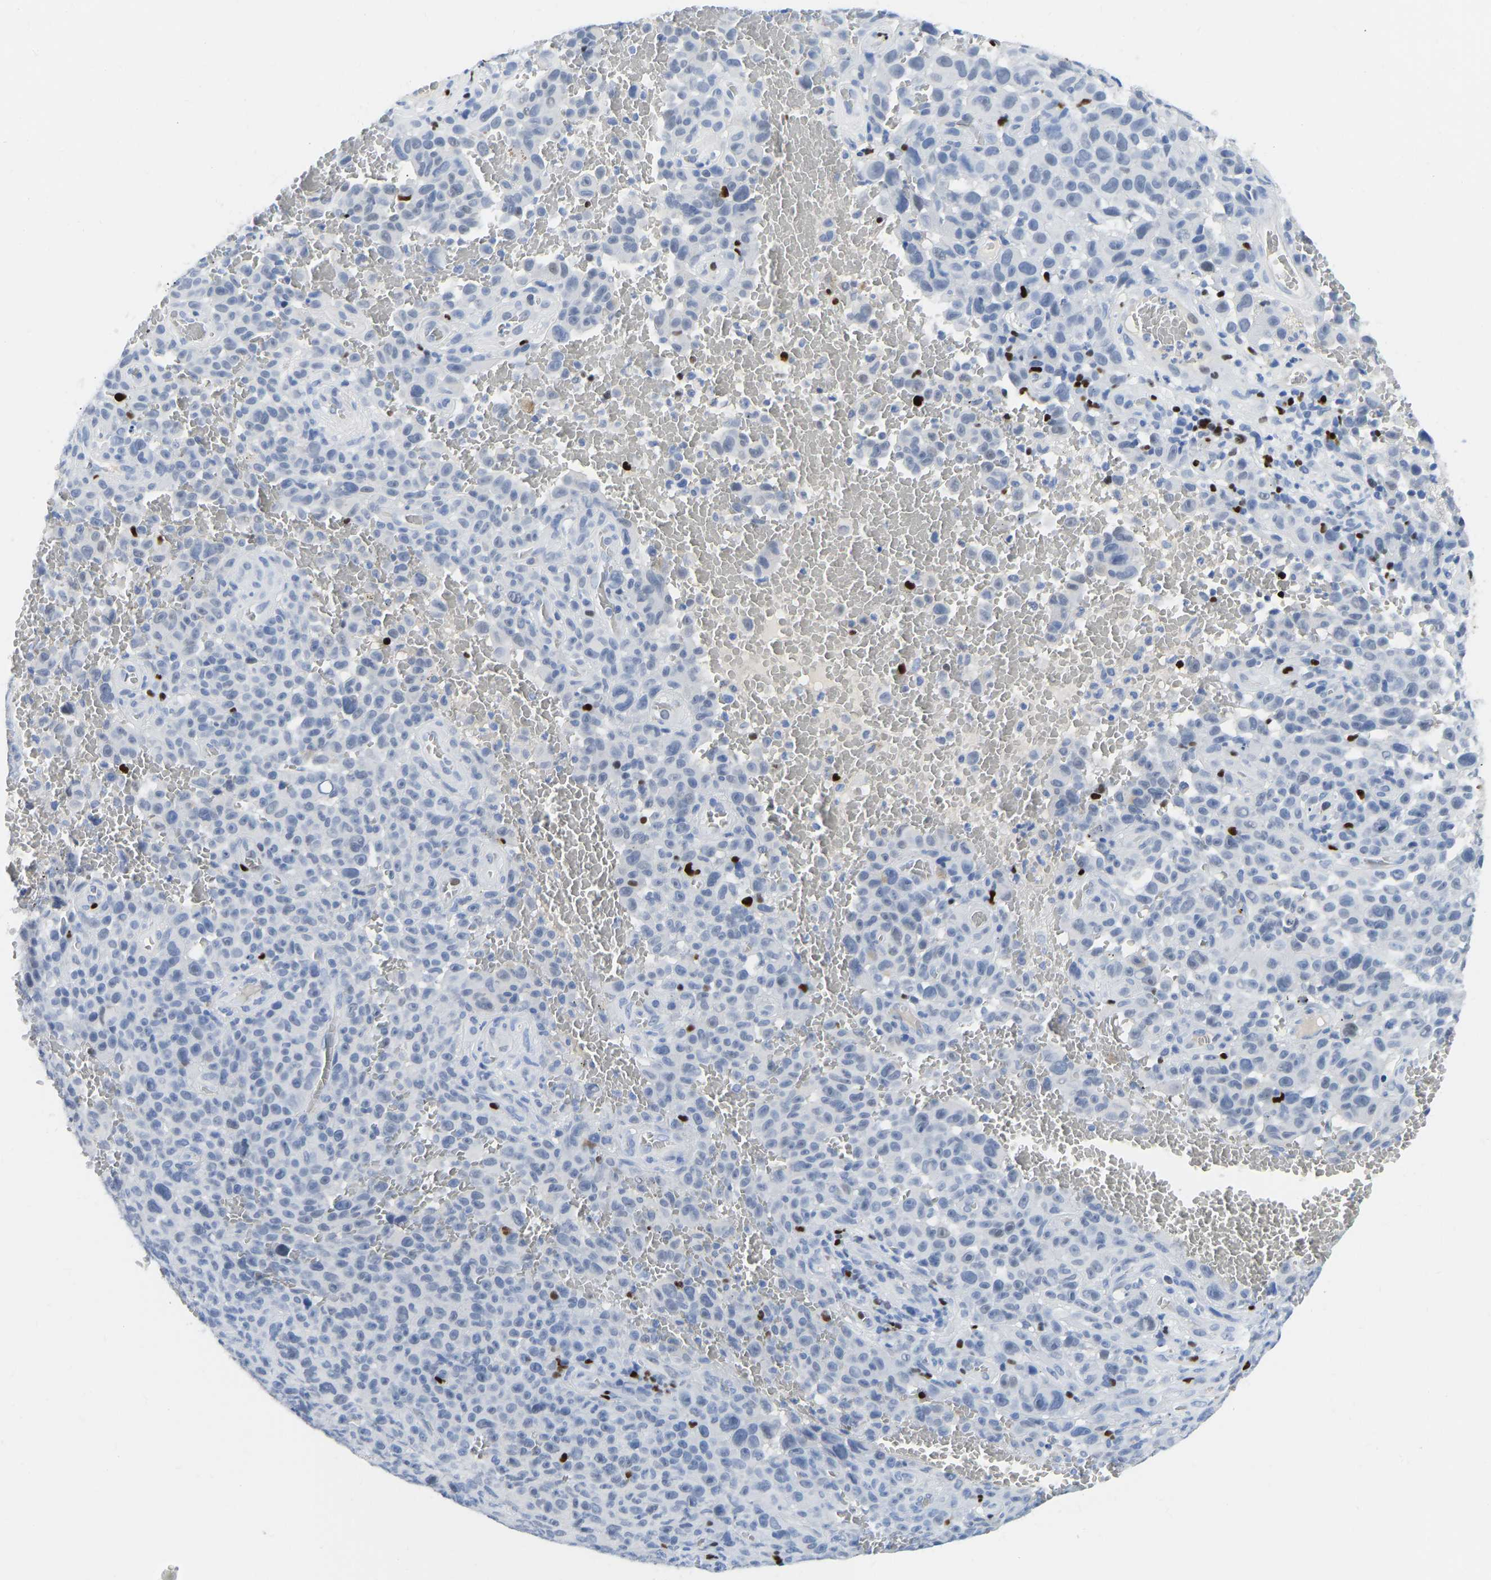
{"staining": {"intensity": "negative", "quantity": "none", "location": "none"}, "tissue": "melanoma", "cell_type": "Tumor cells", "image_type": "cancer", "snomed": [{"axis": "morphology", "description": "Malignant melanoma, NOS"}, {"axis": "topography", "description": "Skin"}], "caption": "Tumor cells are negative for brown protein staining in melanoma. The staining is performed using DAB (3,3'-diaminobenzidine) brown chromogen with nuclei counter-stained in using hematoxylin.", "gene": "TCF7", "patient": {"sex": "female", "age": 82}}